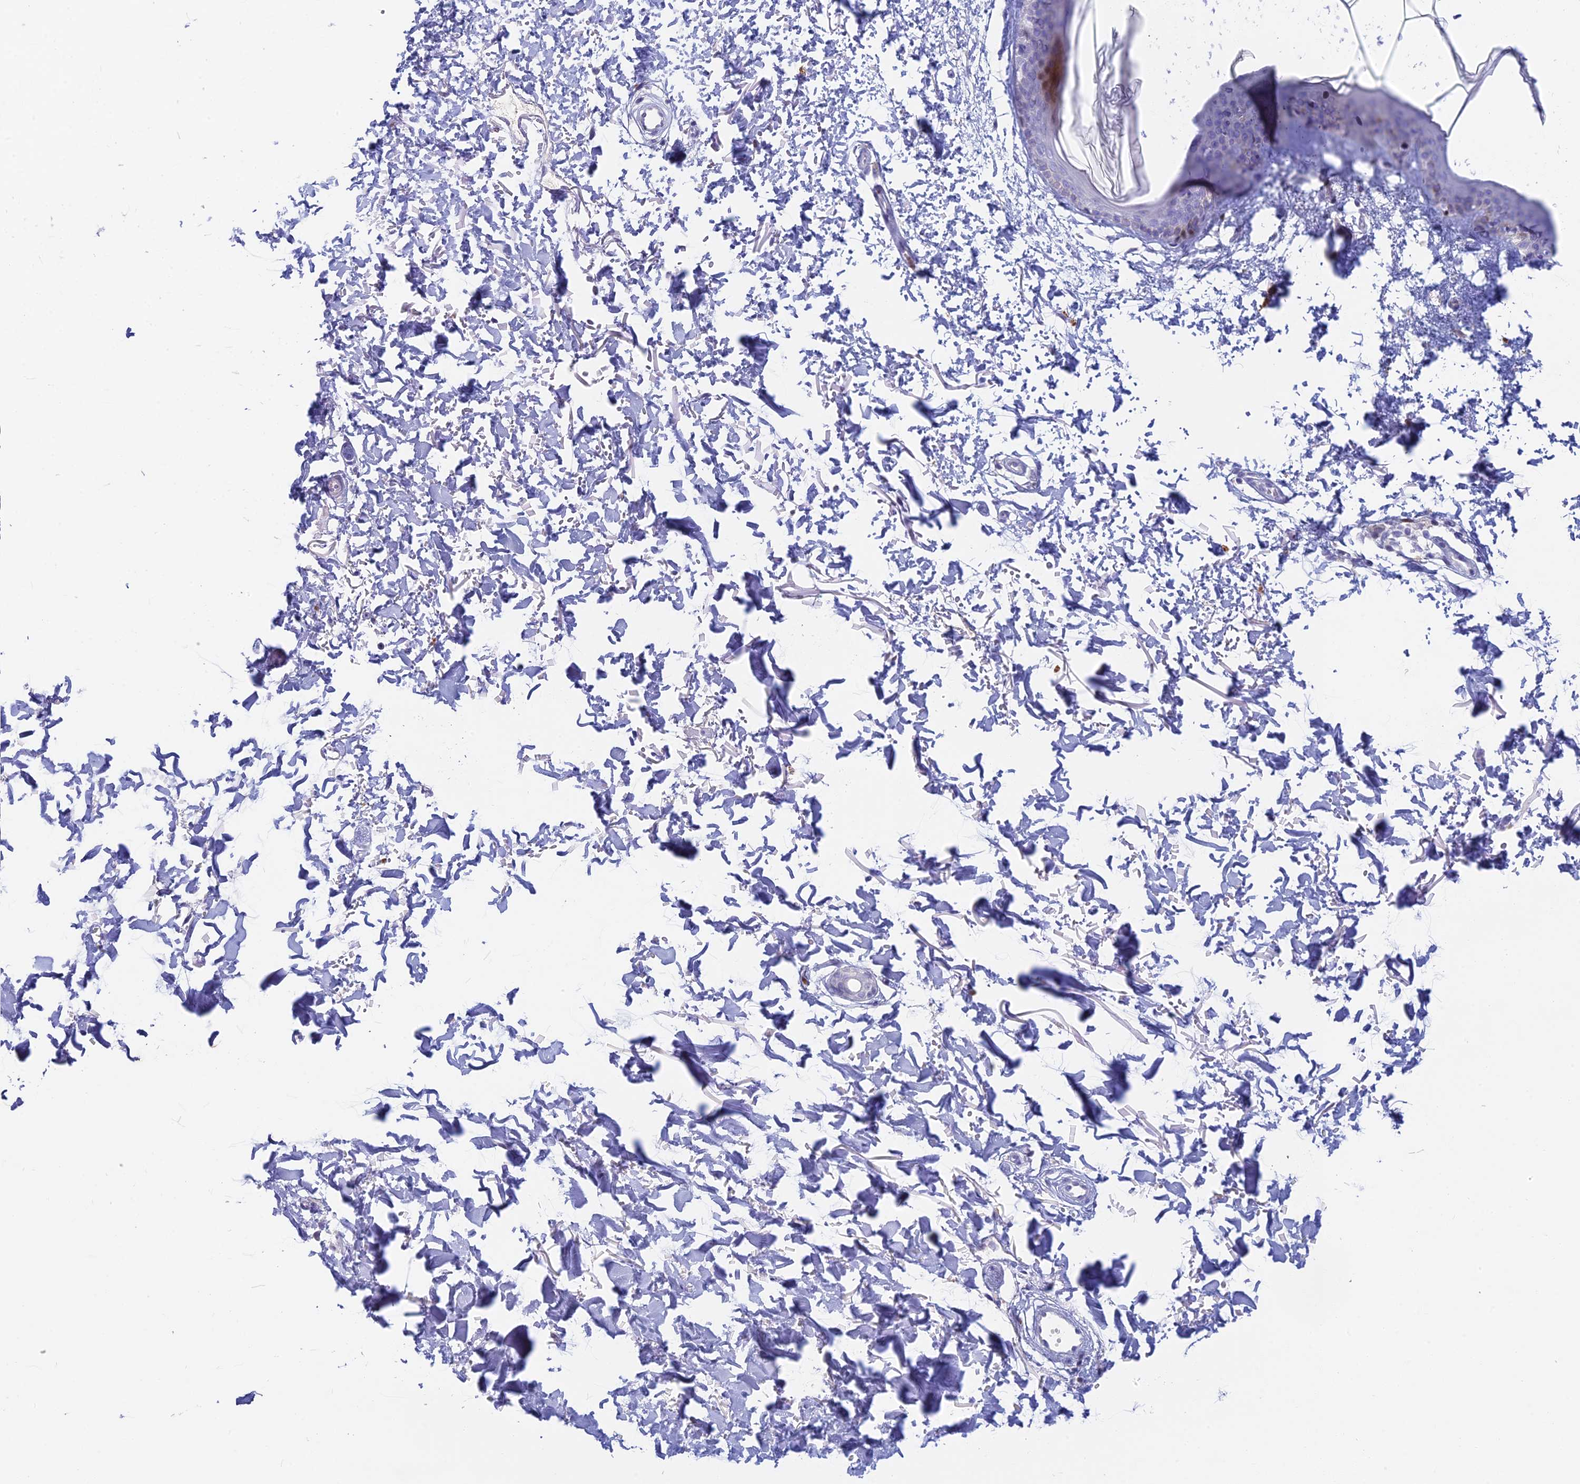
{"staining": {"intensity": "negative", "quantity": "none", "location": "none"}, "tissue": "skin", "cell_type": "Fibroblasts", "image_type": "normal", "snomed": [{"axis": "morphology", "description": "Normal tissue, NOS"}, {"axis": "topography", "description": "Skin"}], "caption": "DAB immunohistochemical staining of benign human skin demonstrates no significant staining in fibroblasts. The staining is performed using DAB (3,3'-diaminobenzidine) brown chromogen with nuclei counter-stained in using hematoxylin.", "gene": "REXO5", "patient": {"sex": "male", "age": 66}}